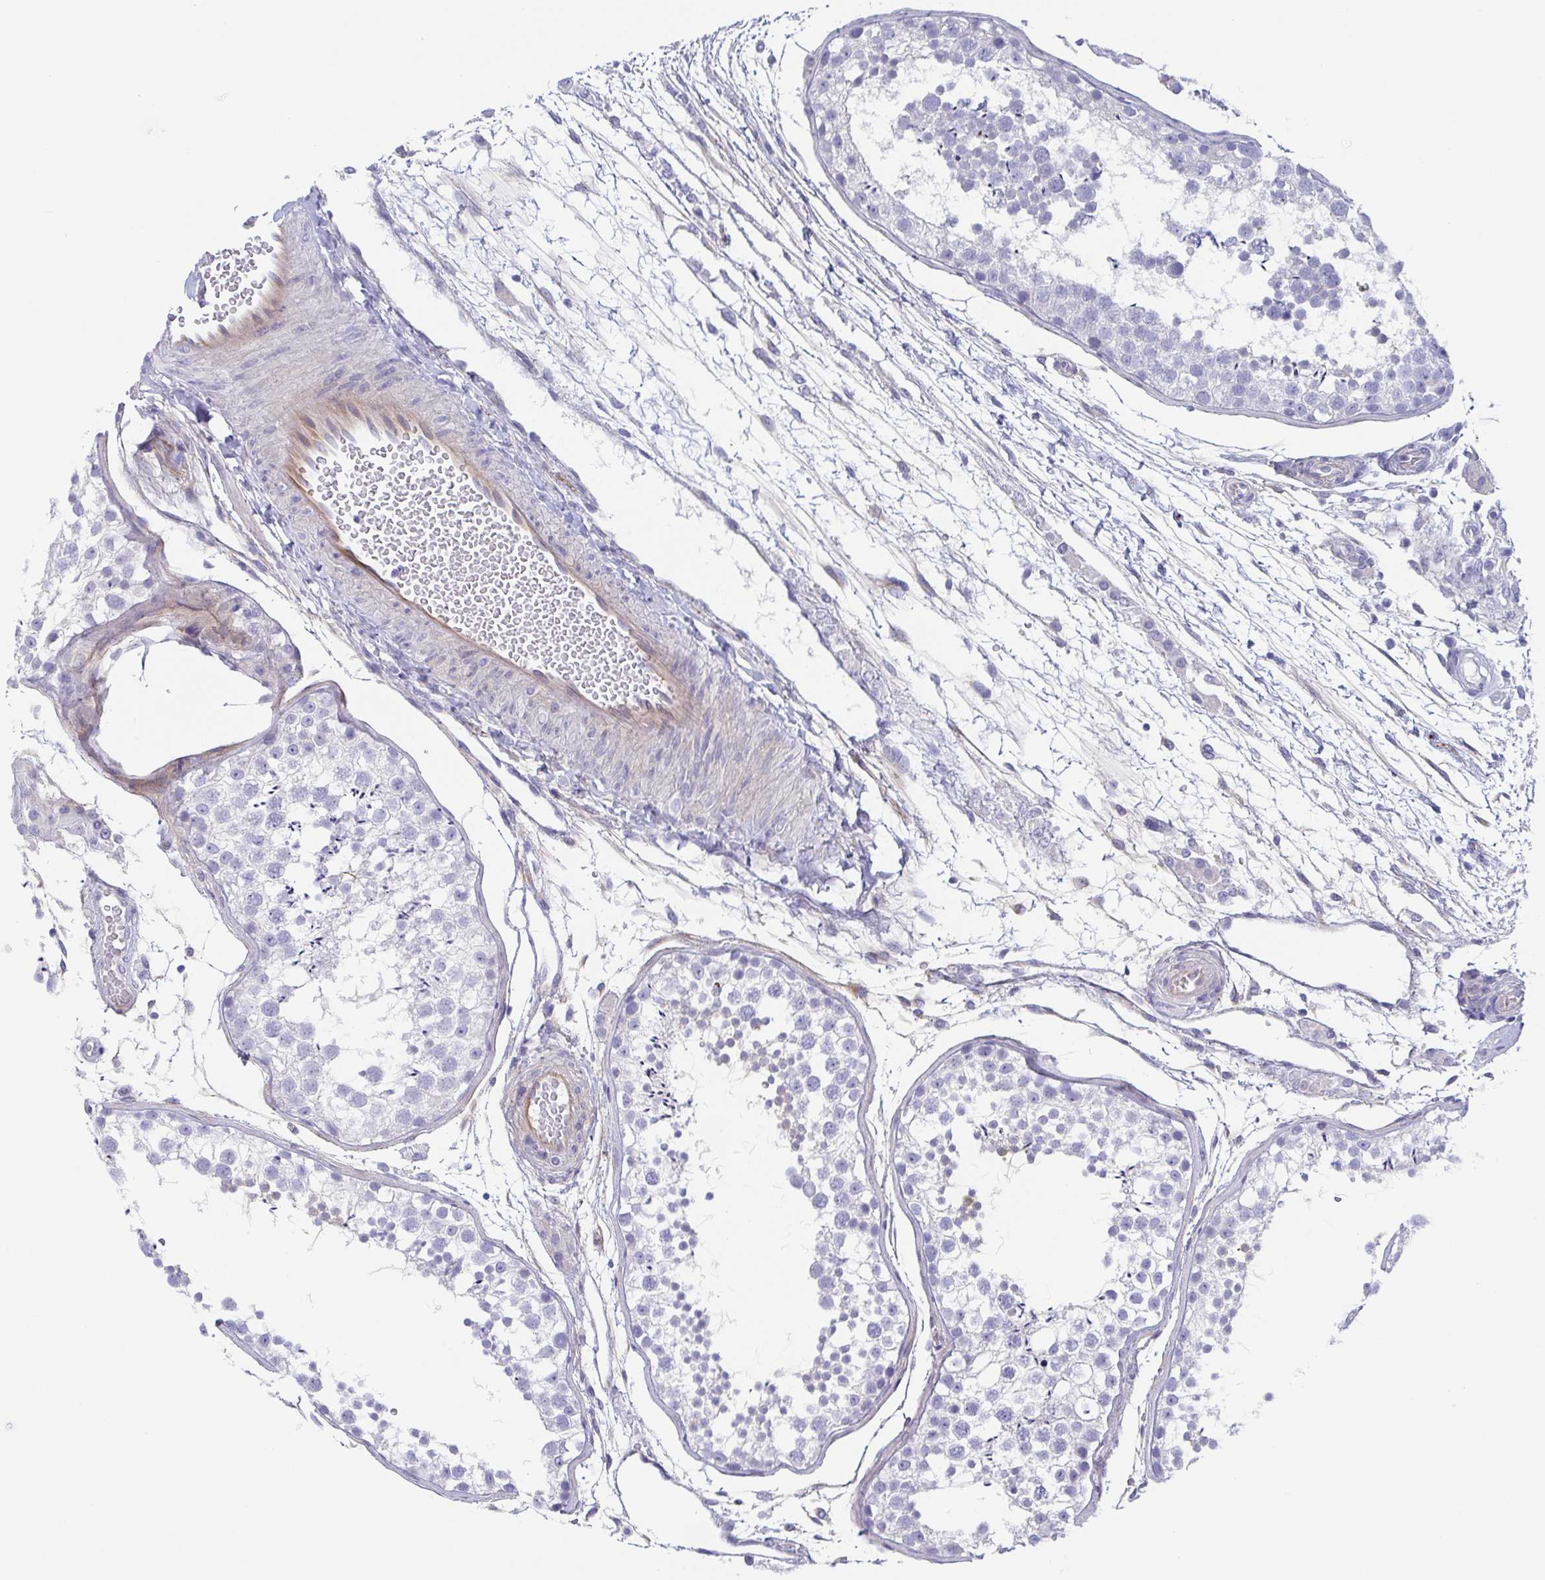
{"staining": {"intensity": "negative", "quantity": "none", "location": "none"}, "tissue": "testis", "cell_type": "Cells in seminiferous ducts", "image_type": "normal", "snomed": [{"axis": "morphology", "description": "Normal tissue, NOS"}, {"axis": "morphology", "description": "Seminoma, NOS"}, {"axis": "topography", "description": "Testis"}], "caption": "IHC of benign human testis displays no staining in cells in seminiferous ducts.", "gene": "DYNC1I1", "patient": {"sex": "male", "age": 29}}